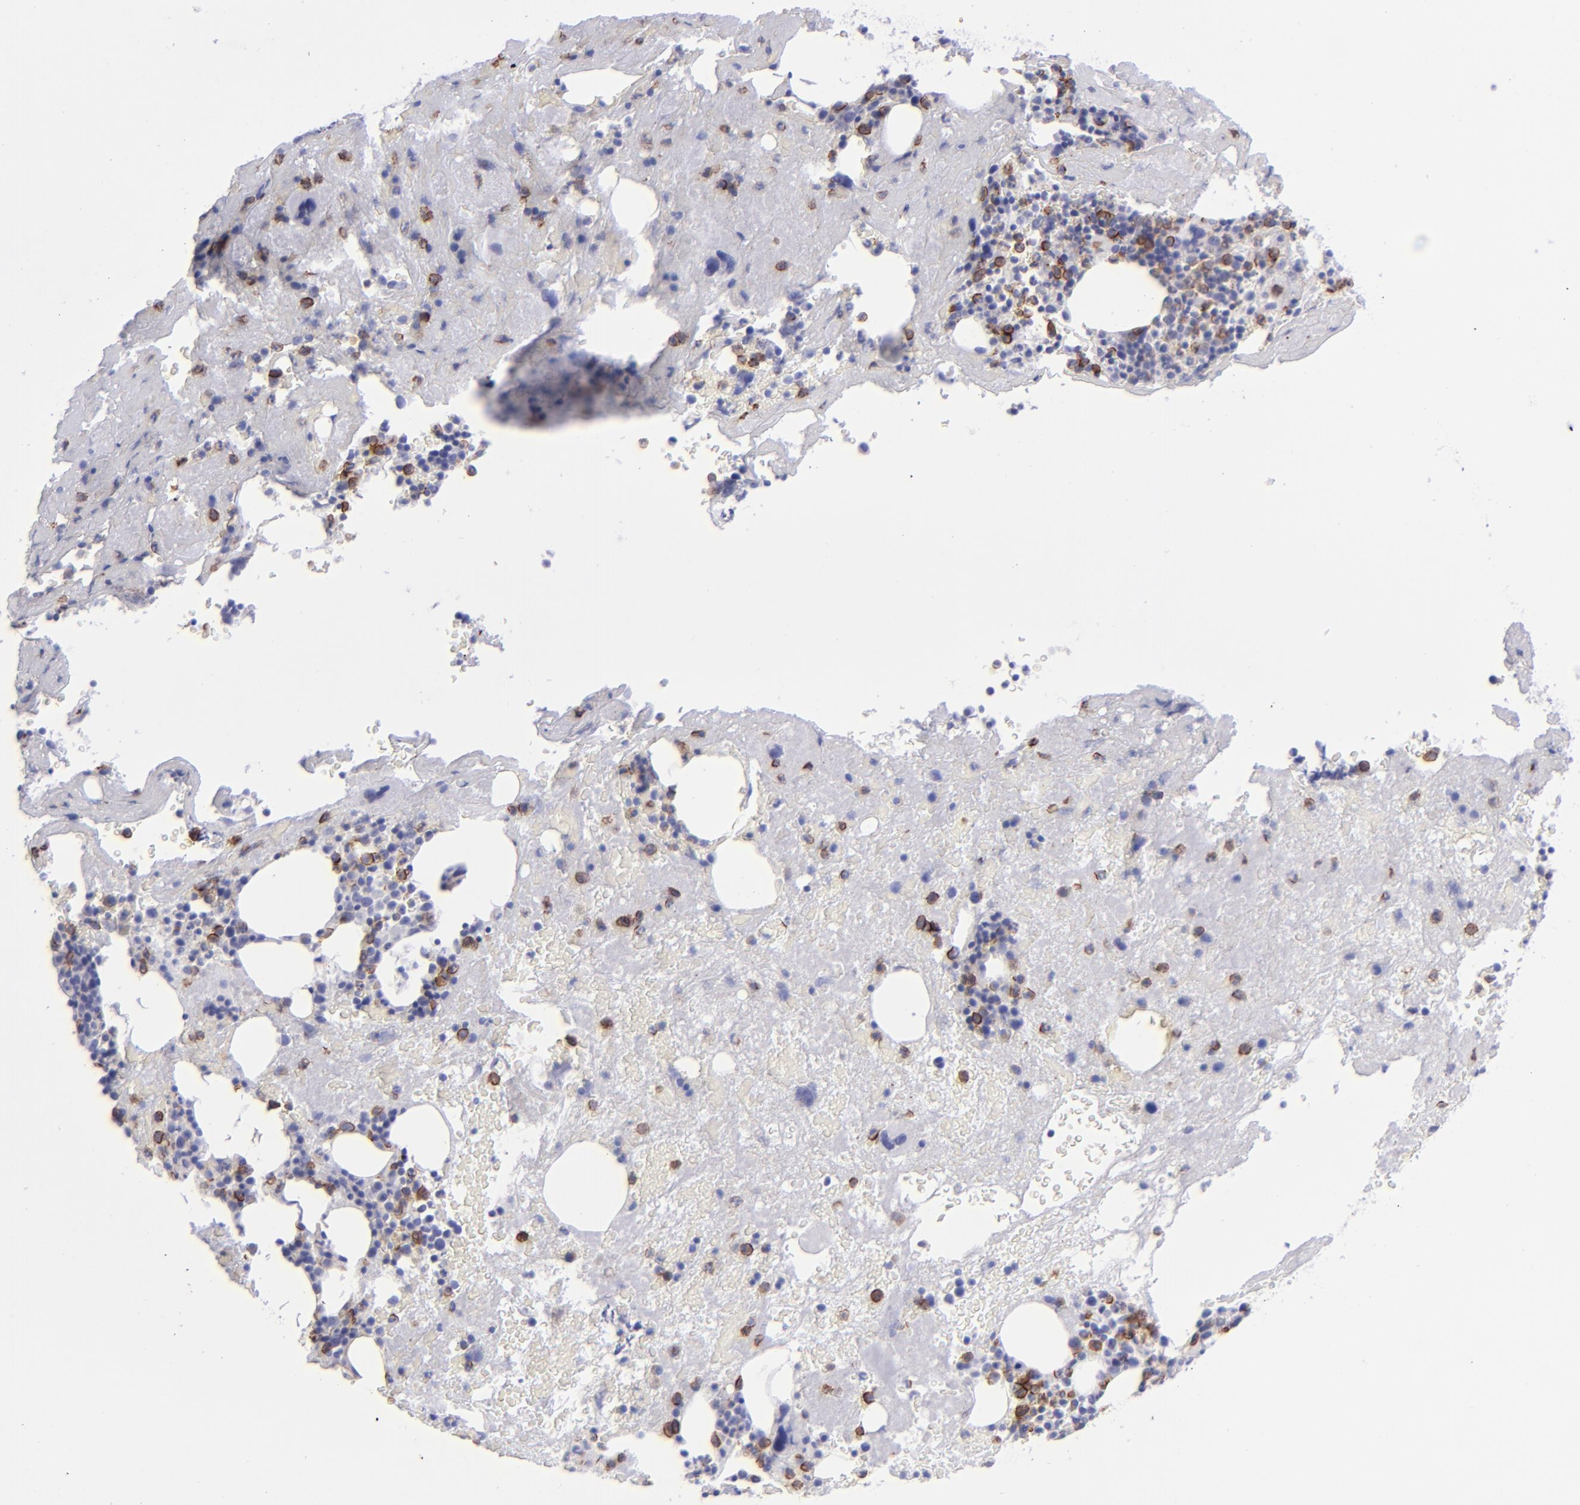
{"staining": {"intensity": "moderate", "quantity": "<25%", "location": "cytoplasmic/membranous"}, "tissue": "bone marrow", "cell_type": "Hematopoietic cells", "image_type": "normal", "snomed": [{"axis": "morphology", "description": "Normal tissue, NOS"}, {"axis": "topography", "description": "Bone marrow"}], "caption": "Hematopoietic cells demonstrate moderate cytoplasmic/membranous expression in about <25% of cells in benign bone marrow. (brown staining indicates protein expression, while blue staining denotes nuclei).", "gene": "SELPLG", "patient": {"sex": "male", "age": 76}}